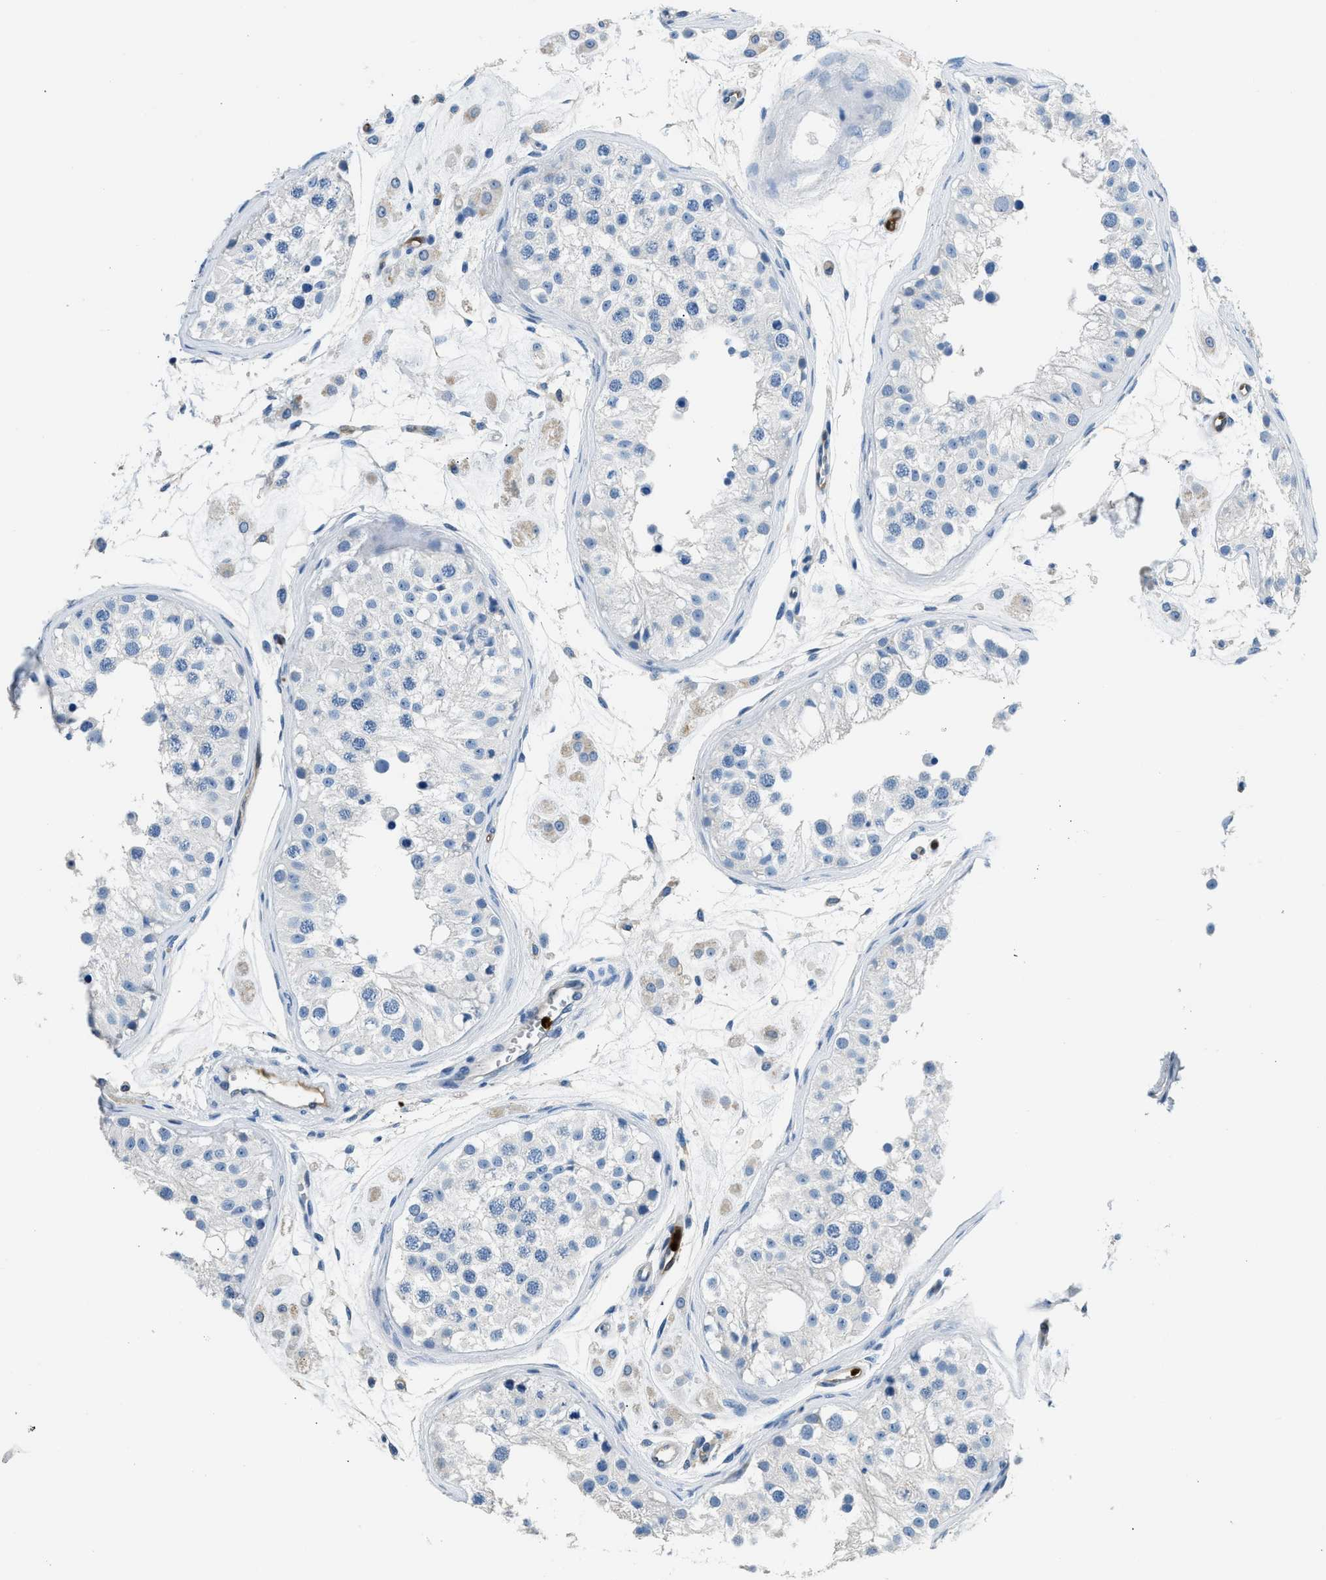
{"staining": {"intensity": "negative", "quantity": "none", "location": "none"}, "tissue": "testis", "cell_type": "Cells in seminiferous ducts", "image_type": "normal", "snomed": [{"axis": "morphology", "description": "Normal tissue, NOS"}, {"axis": "morphology", "description": "Adenocarcinoma, metastatic, NOS"}, {"axis": "topography", "description": "Testis"}], "caption": "This histopathology image is of benign testis stained with immunohistochemistry to label a protein in brown with the nuclei are counter-stained blue. There is no staining in cells in seminiferous ducts. (Stains: DAB (3,3'-diaminobenzidine) IHC with hematoxylin counter stain, Microscopy: brightfield microscopy at high magnification).", "gene": "ANXA3", "patient": {"sex": "male", "age": 26}}